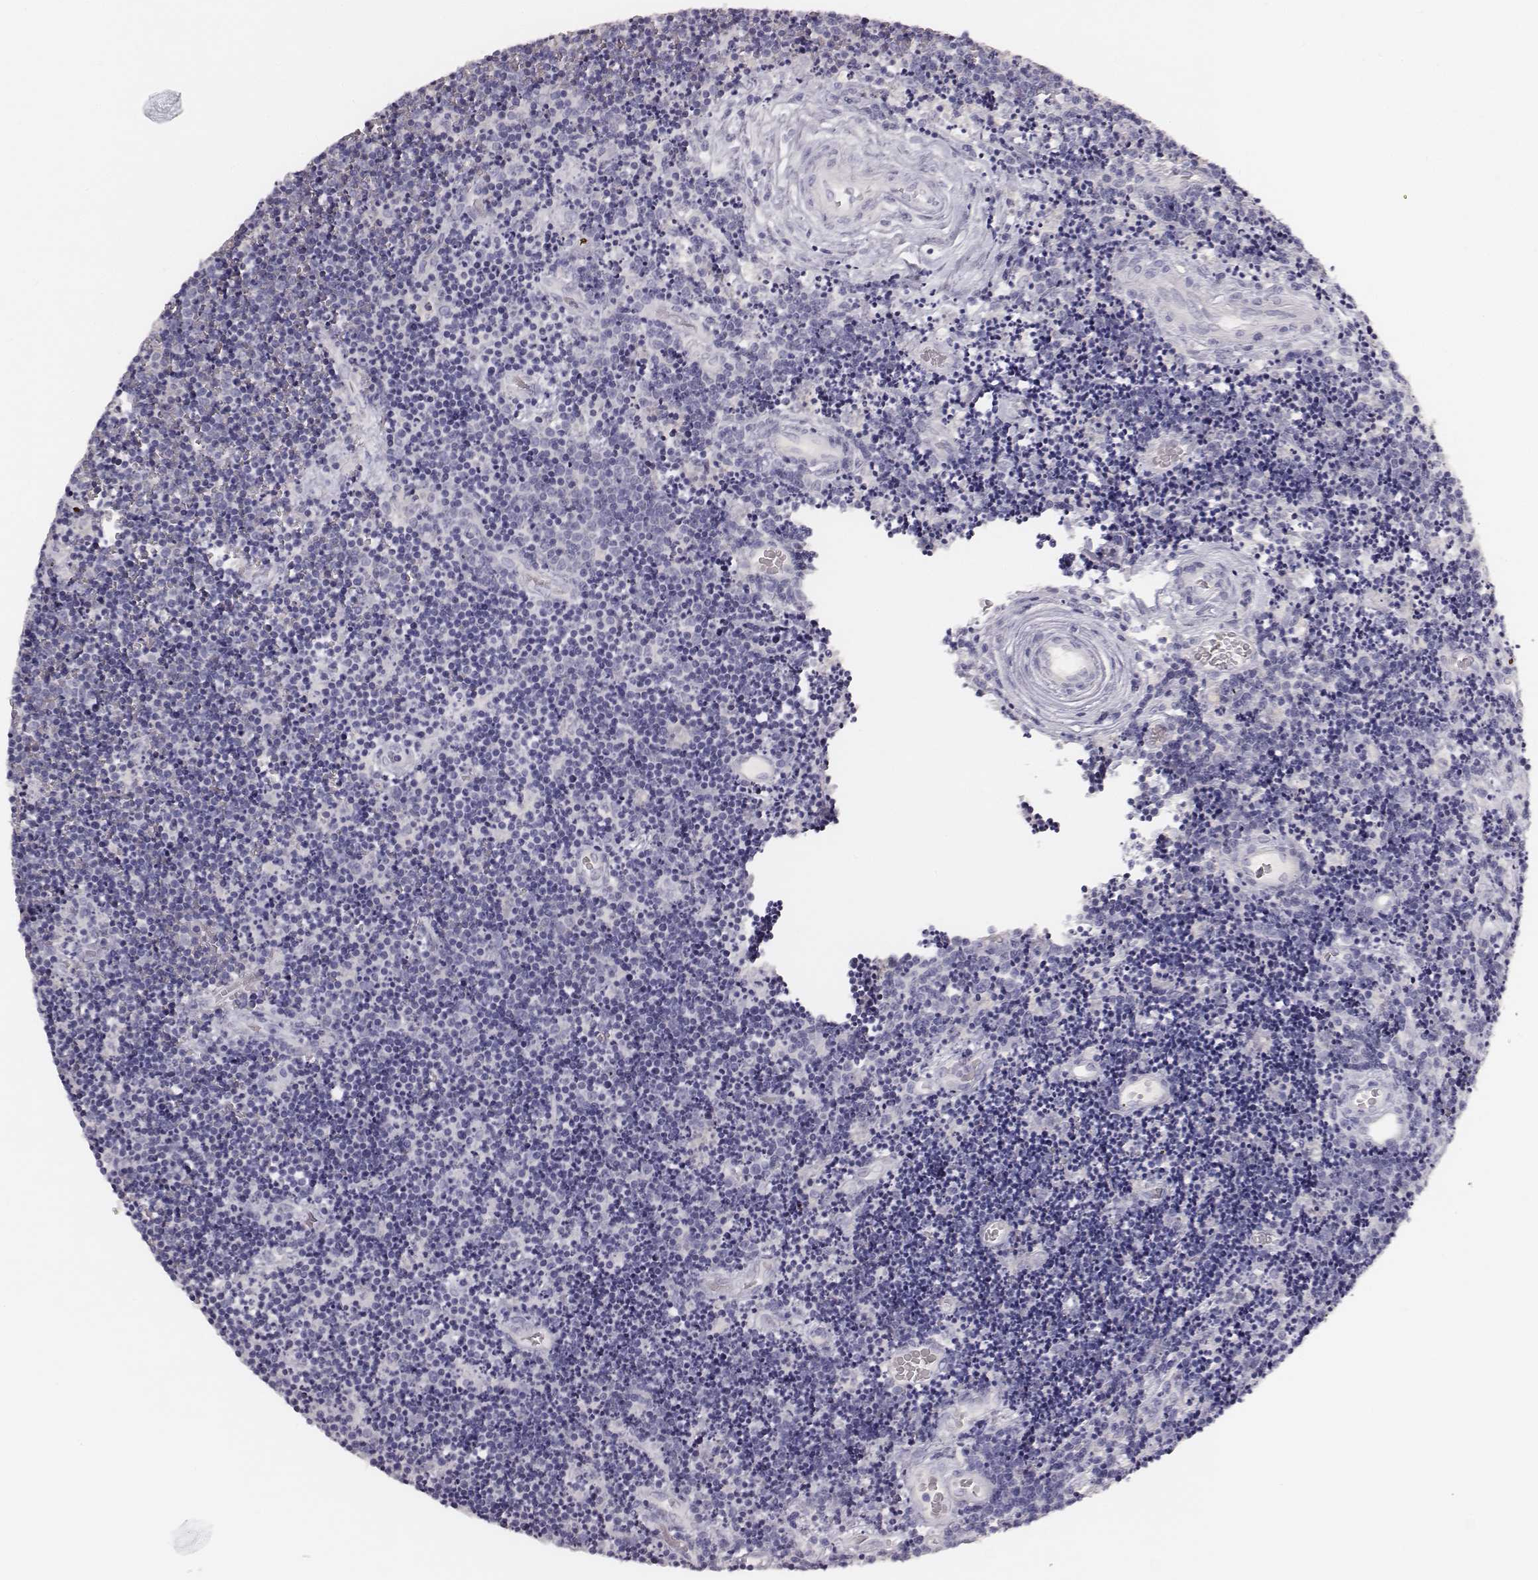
{"staining": {"intensity": "negative", "quantity": "none", "location": "none"}, "tissue": "lymphoma", "cell_type": "Tumor cells", "image_type": "cancer", "snomed": [{"axis": "morphology", "description": "Malignant lymphoma, non-Hodgkin's type, Low grade"}, {"axis": "topography", "description": "Brain"}], "caption": "Image shows no significant protein staining in tumor cells of low-grade malignant lymphoma, non-Hodgkin's type.", "gene": "MYH6", "patient": {"sex": "female", "age": 66}}